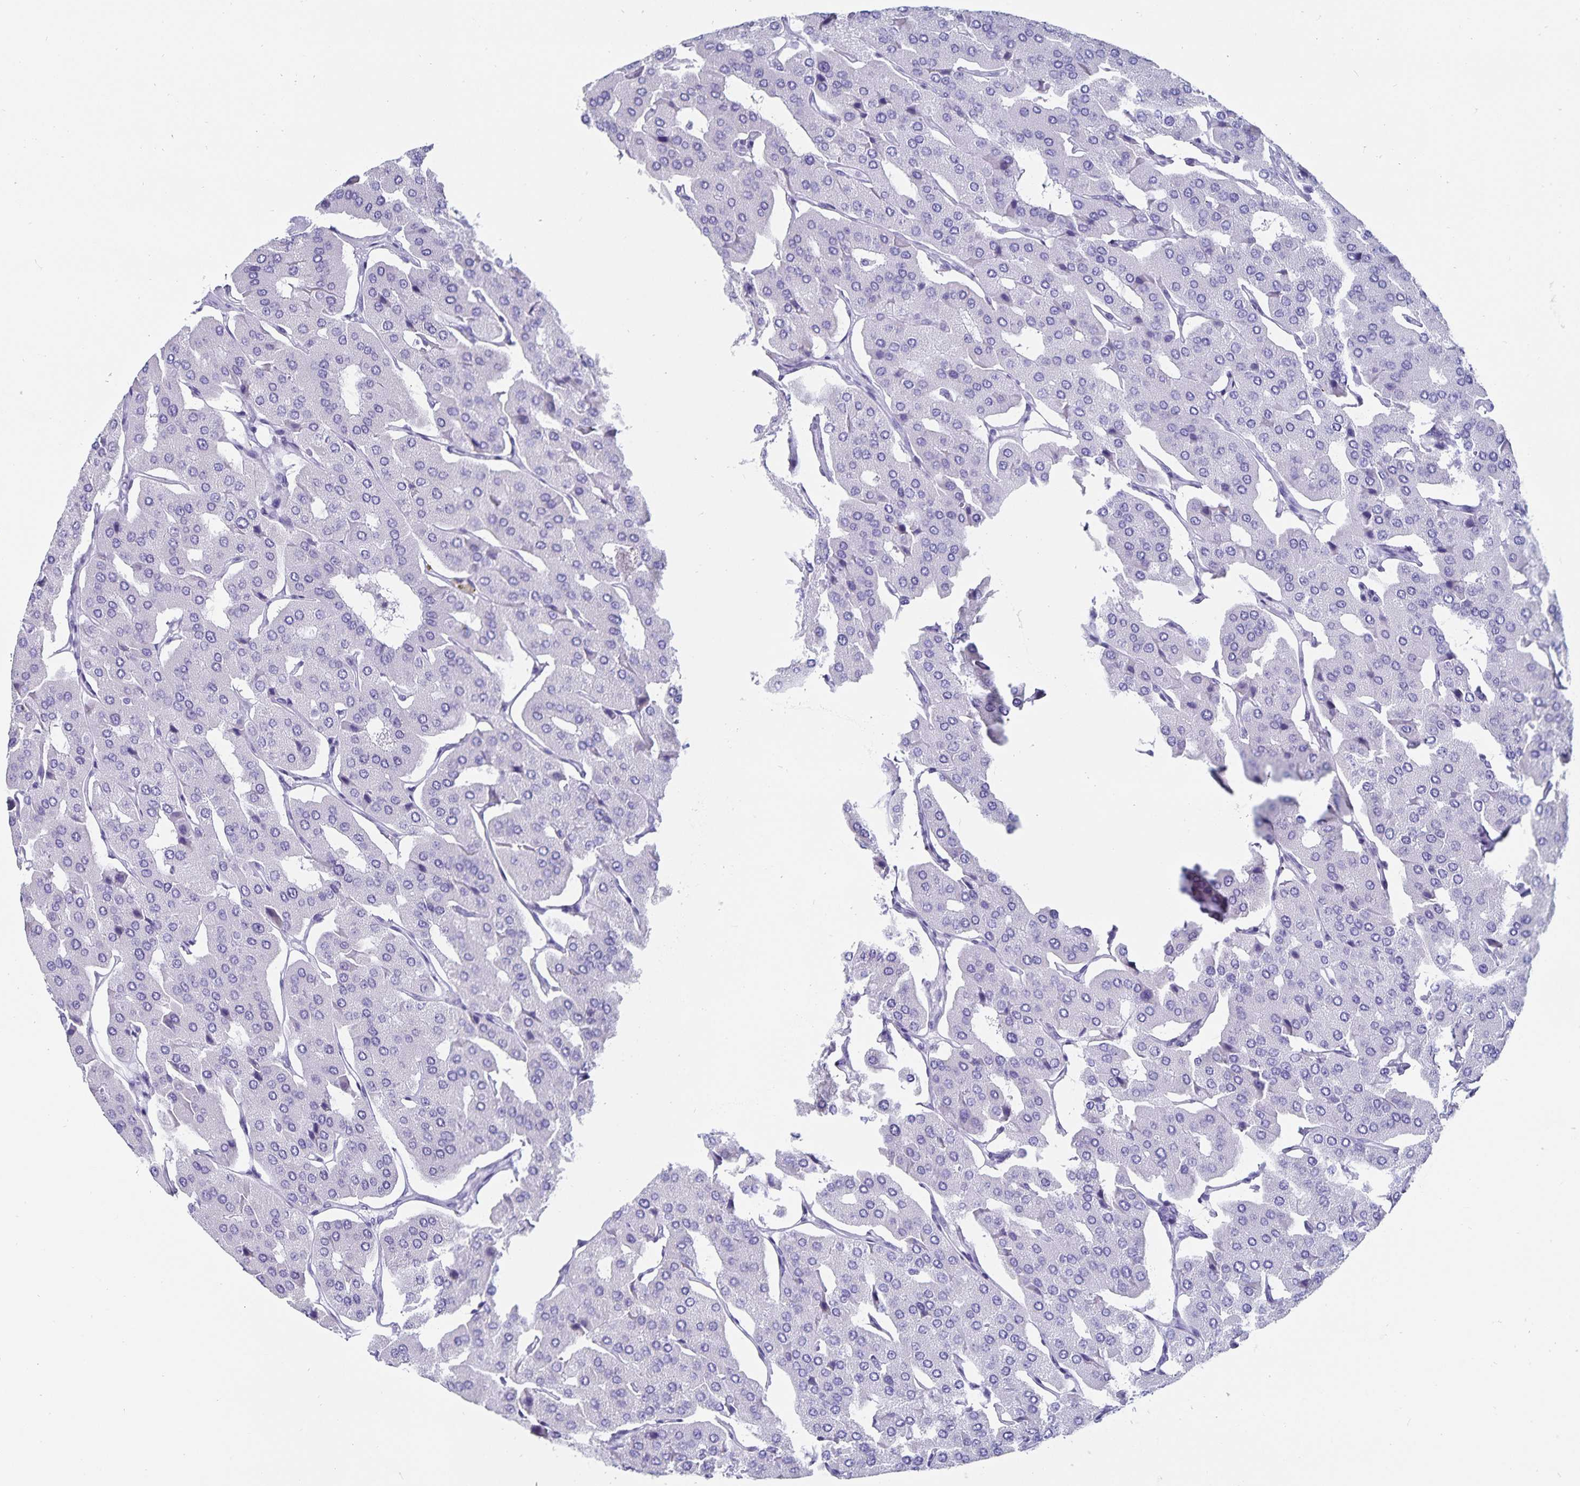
{"staining": {"intensity": "negative", "quantity": "none", "location": "none"}, "tissue": "parathyroid gland", "cell_type": "Glandular cells", "image_type": "normal", "snomed": [{"axis": "morphology", "description": "Normal tissue, NOS"}, {"axis": "morphology", "description": "Adenoma, NOS"}, {"axis": "topography", "description": "Parathyroid gland"}], "caption": "This histopathology image is of normal parathyroid gland stained with IHC to label a protein in brown with the nuclei are counter-stained blue. There is no staining in glandular cells.", "gene": "C19orf73", "patient": {"sex": "female", "age": 86}}